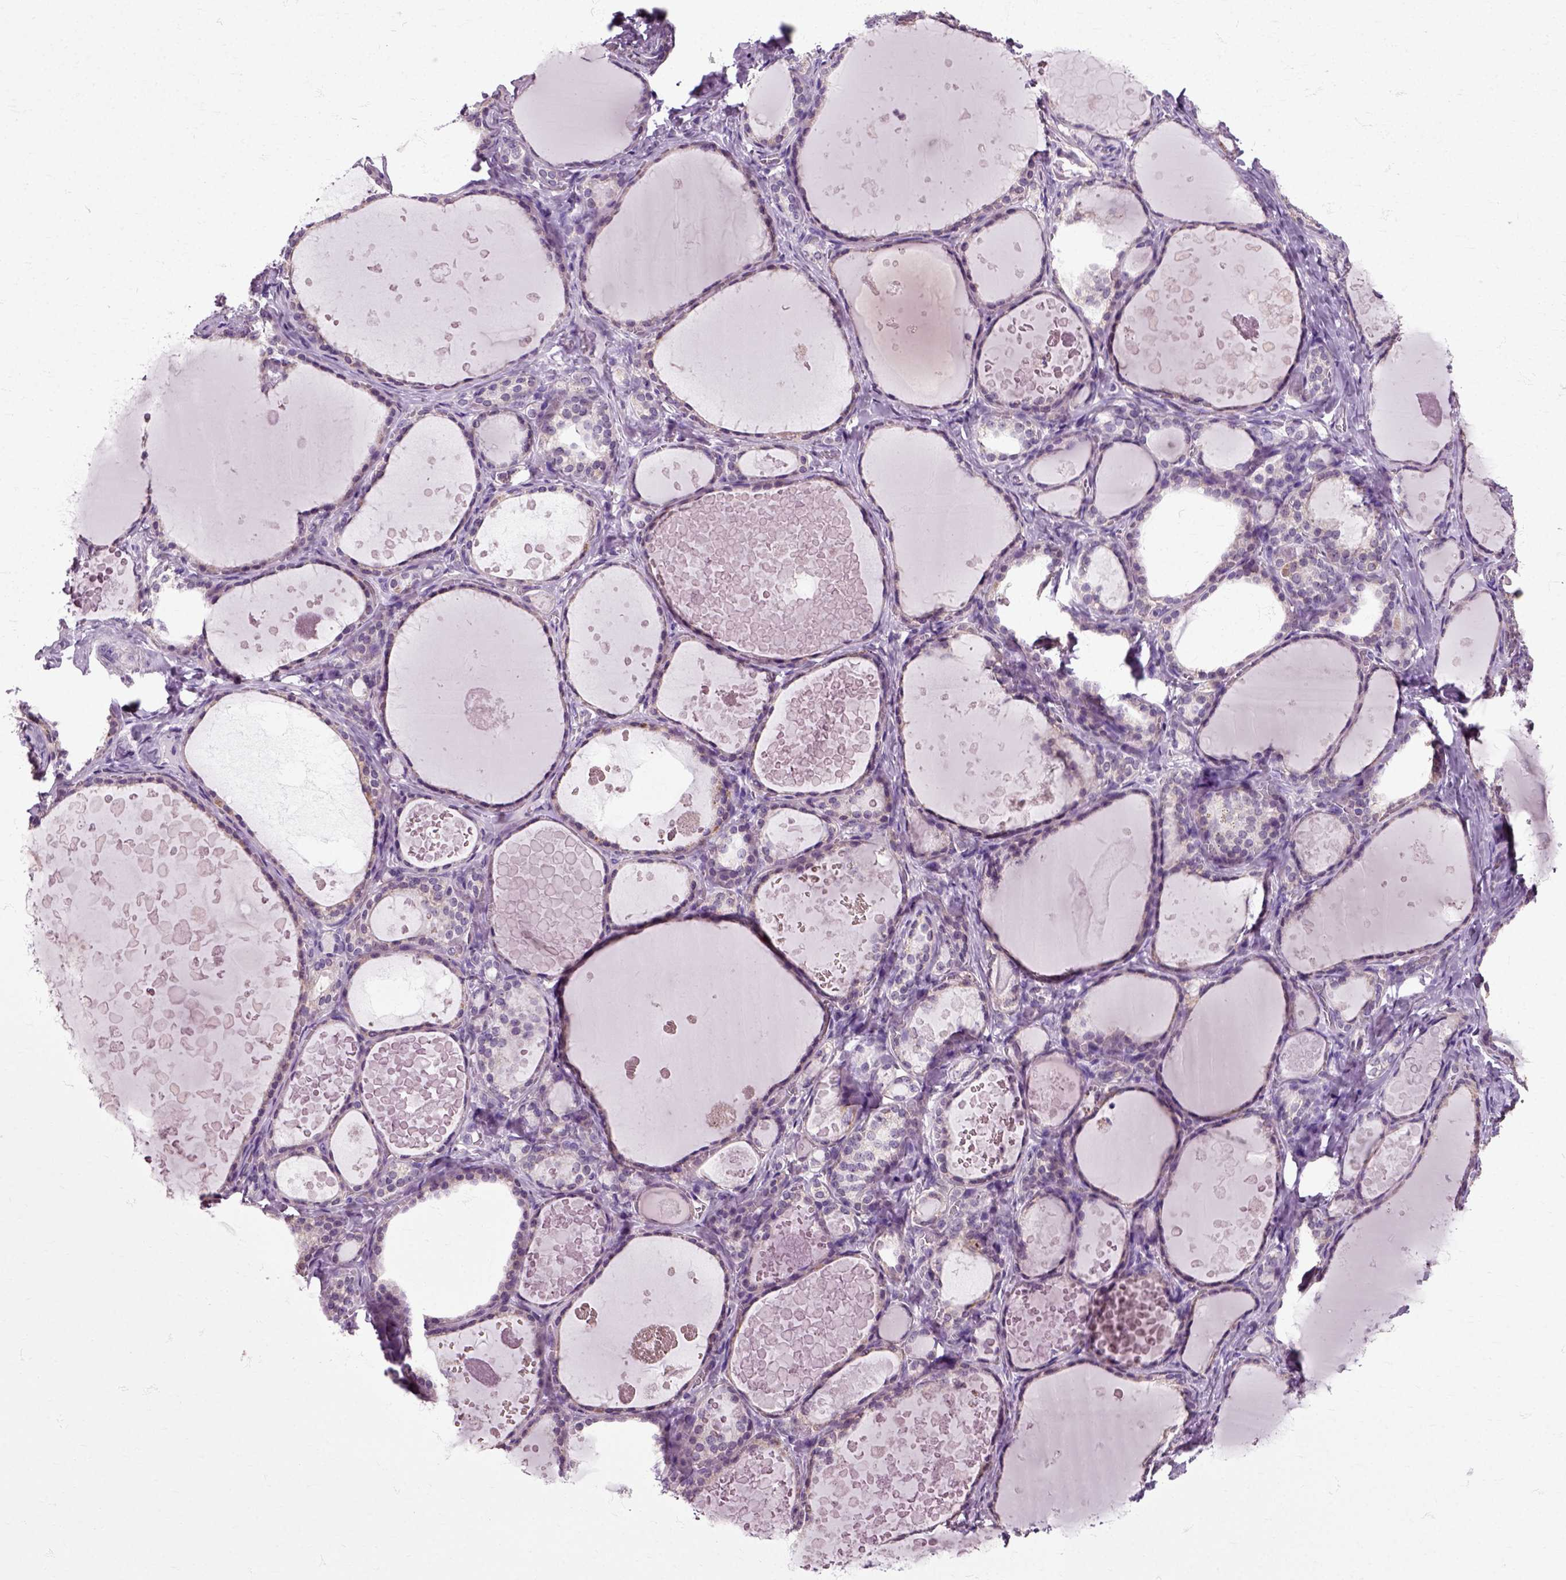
{"staining": {"intensity": "weak", "quantity": "25%-75%", "location": "cytoplasmic/membranous"}, "tissue": "thyroid gland", "cell_type": "Glandular cells", "image_type": "normal", "snomed": [{"axis": "morphology", "description": "Normal tissue, NOS"}, {"axis": "topography", "description": "Thyroid gland"}], "caption": "The image reveals a brown stain indicating the presence of a protein in the cytoplasmic/membranous of glandular cells in thyroid gland.", "gene": "HSPA2", "patient": {"sex": "female", "age": 56}}